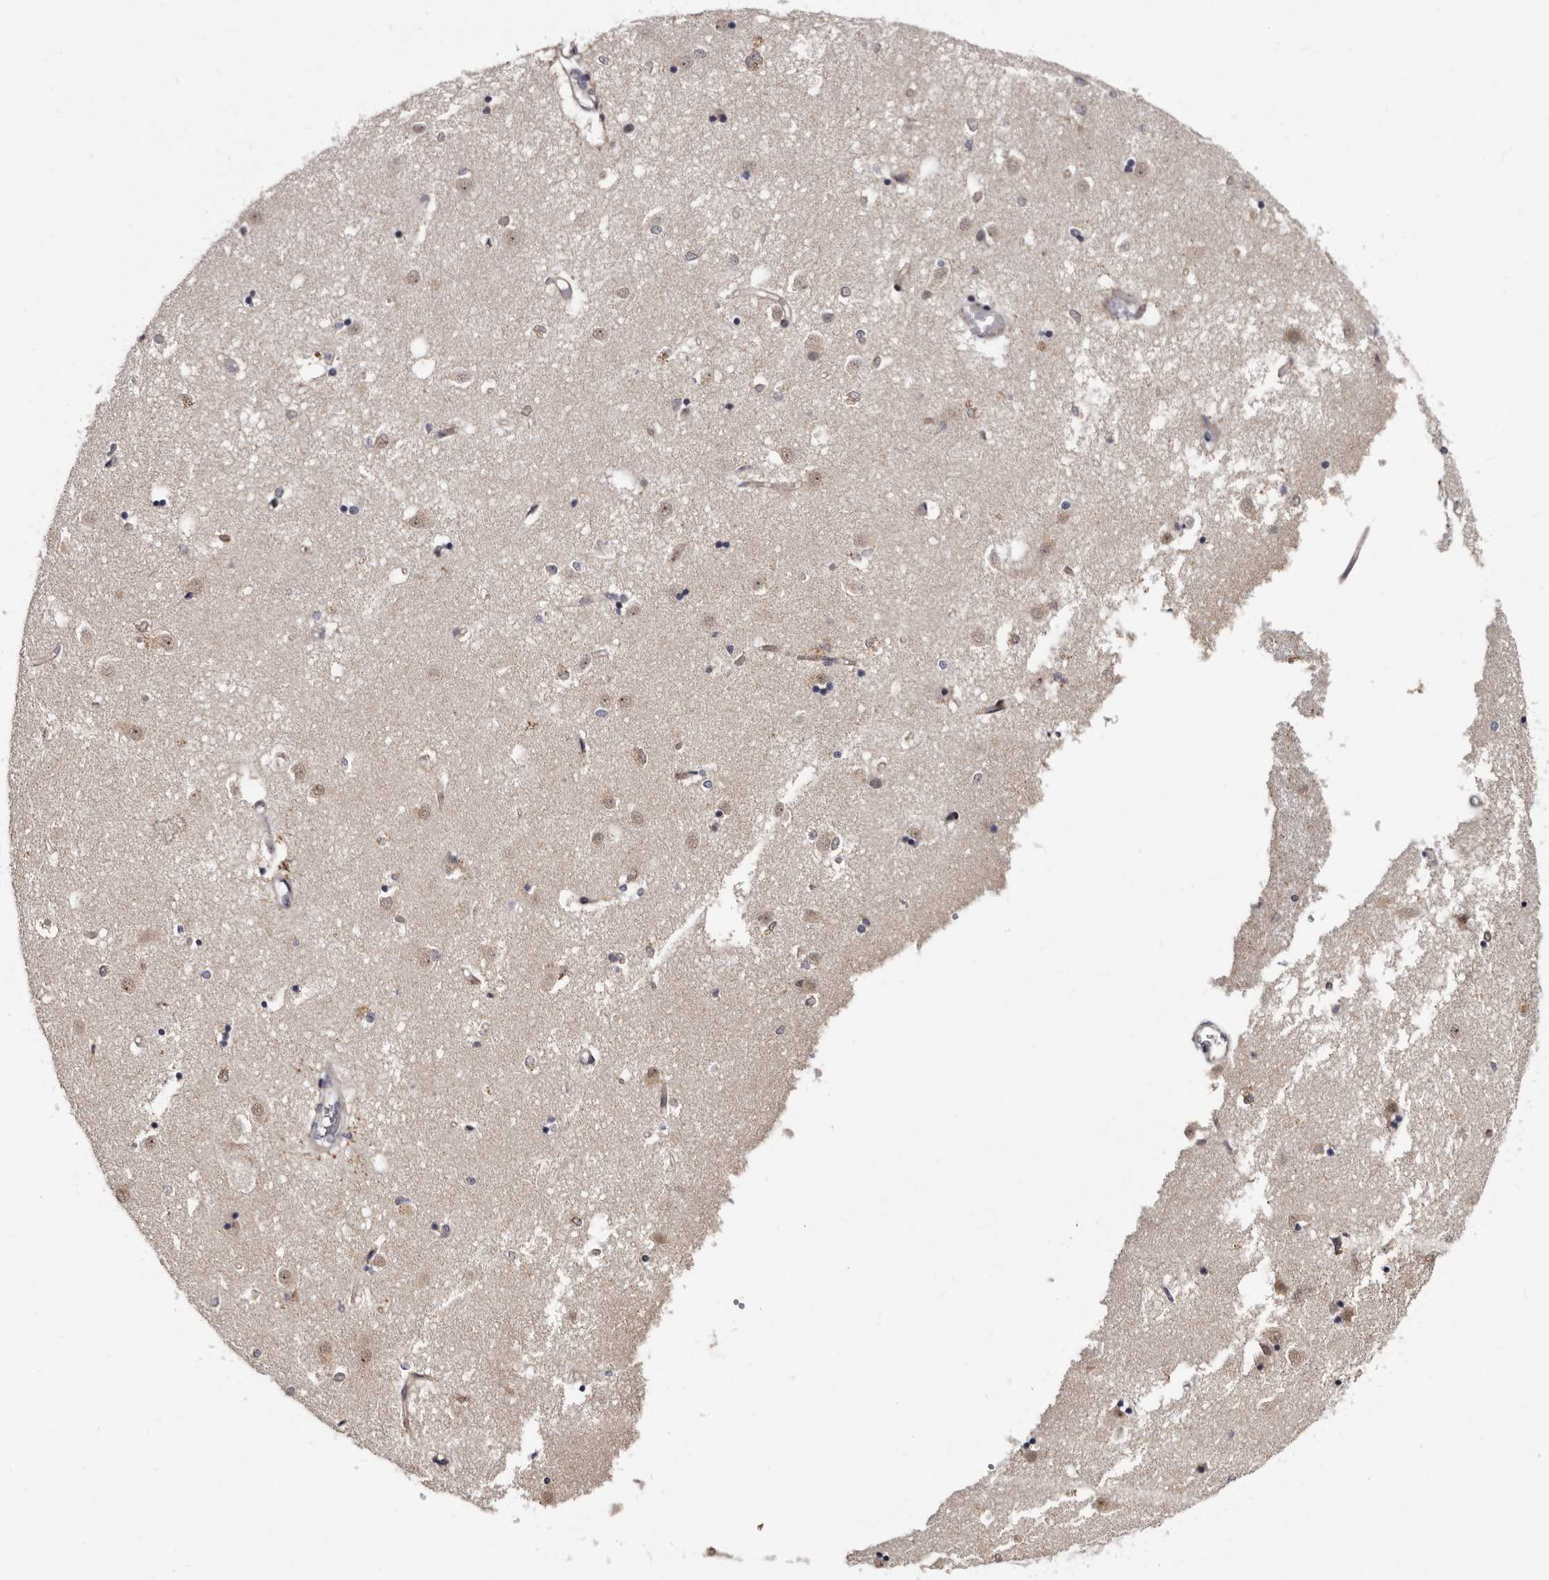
{"staining": {"intensity": "negative", "quantity": "none", "location": "none"}, "tissue": "caudate", "cell_type": "Glial cells", "image_type": "normal", "snomed": [{"axis": "morphology", "description": "Normal tissue, NOS"}, {"axis": "topography", "description": "Lateral ventricle wall"}], "caption": "A photomicrograph of caudate stained for a protein exhibits no brown staining in glial cells.", "gene": "PHF20L1", "patient": {"sex": "male", "age": 45}}